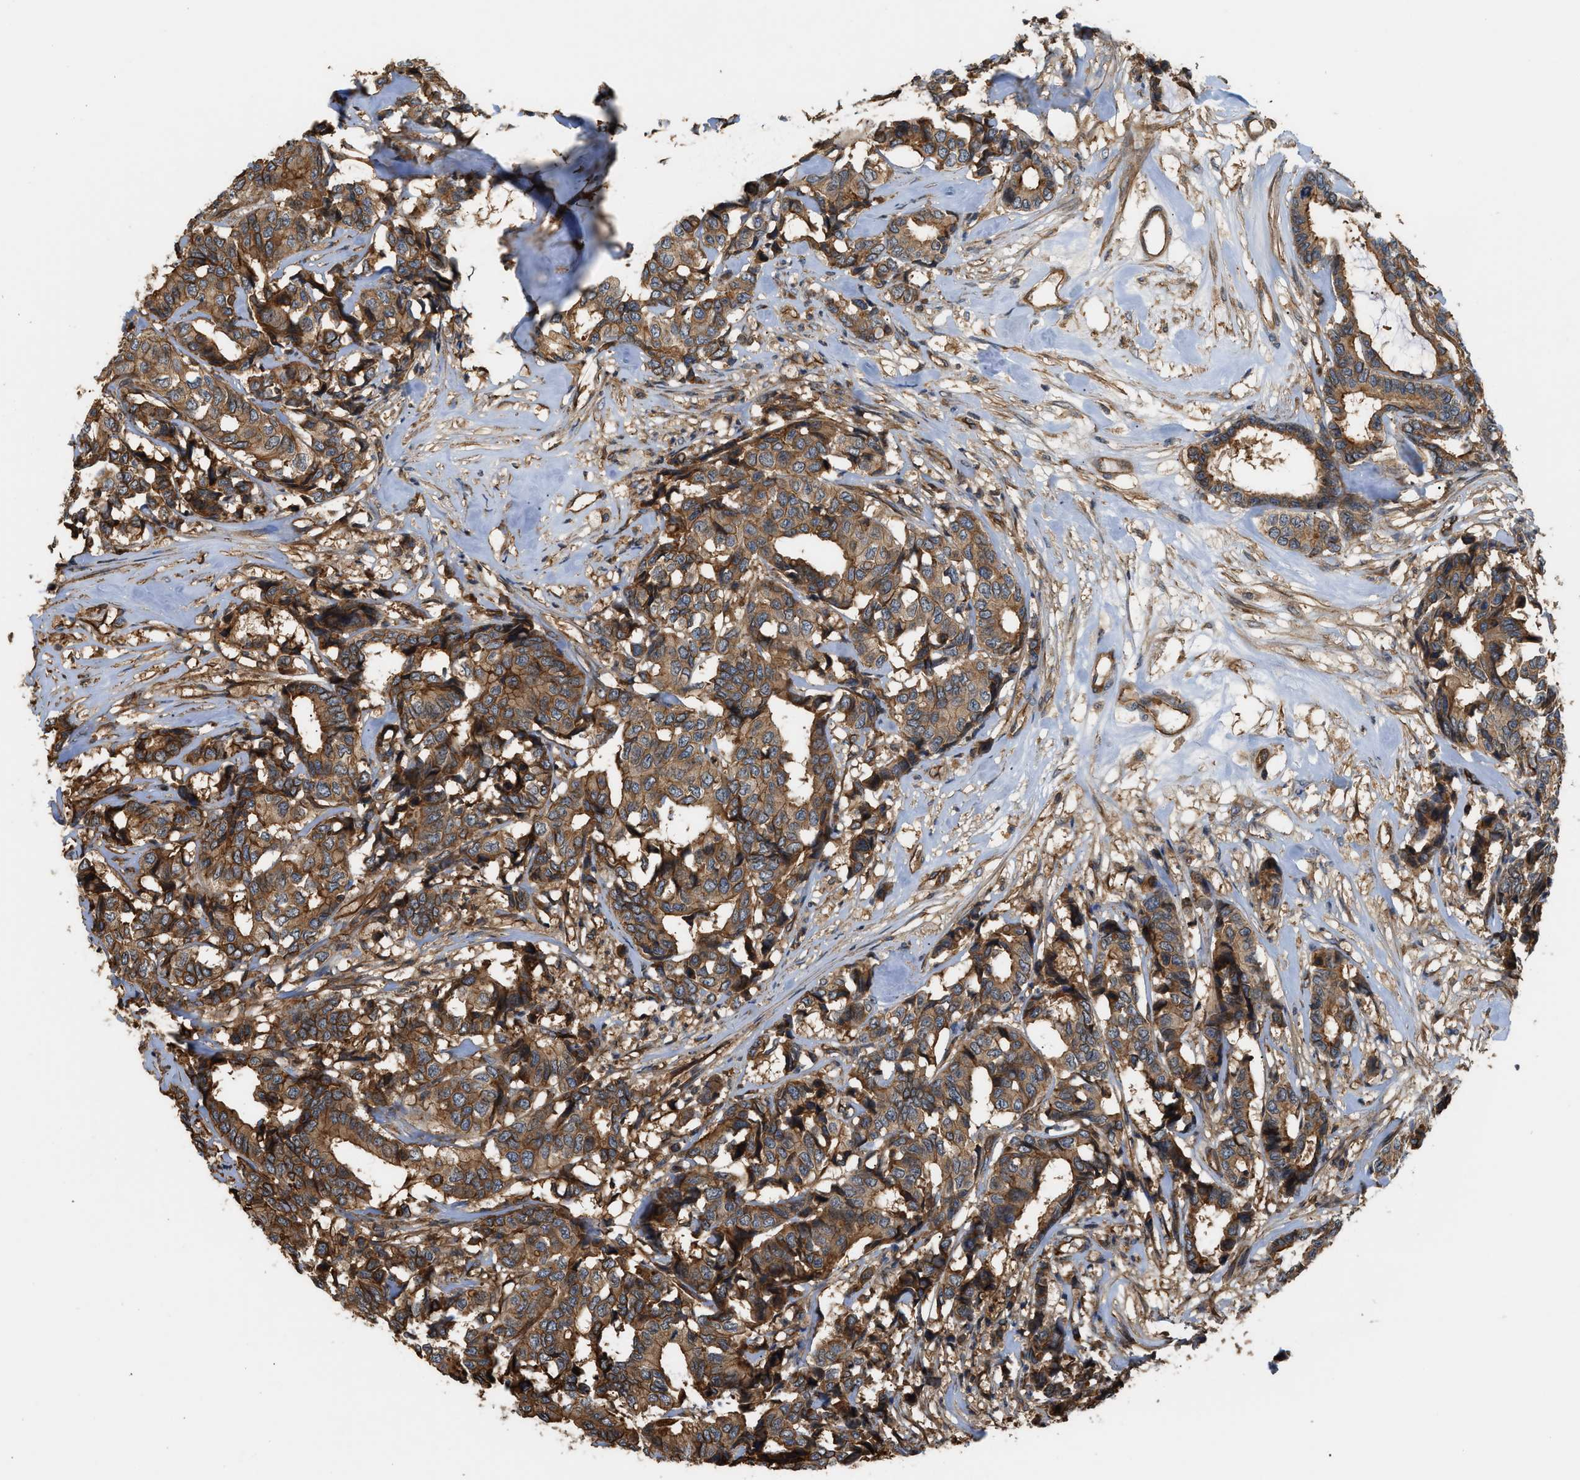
{"staining": {"intensity": "strong", "quantity": ">75%", "location": "cytoplasmic/membranous"}, "tissue": "breast cancer", "cell_type": "Tumor cells", "image_type": "cancer", "snomed": [{"axis": "morphology", "description": "Duct carcinoma"}, {"axis": "topography", "description": "Breast"}], "caption": "A histopathology image of human invasive ductal carcinoma (breast) stained for a protein exhibits strong cytoplasmic/membranous brown staining in tumor cells.", "gene": "DDHD2", "patient": {"sex": "female", "age": 87}}